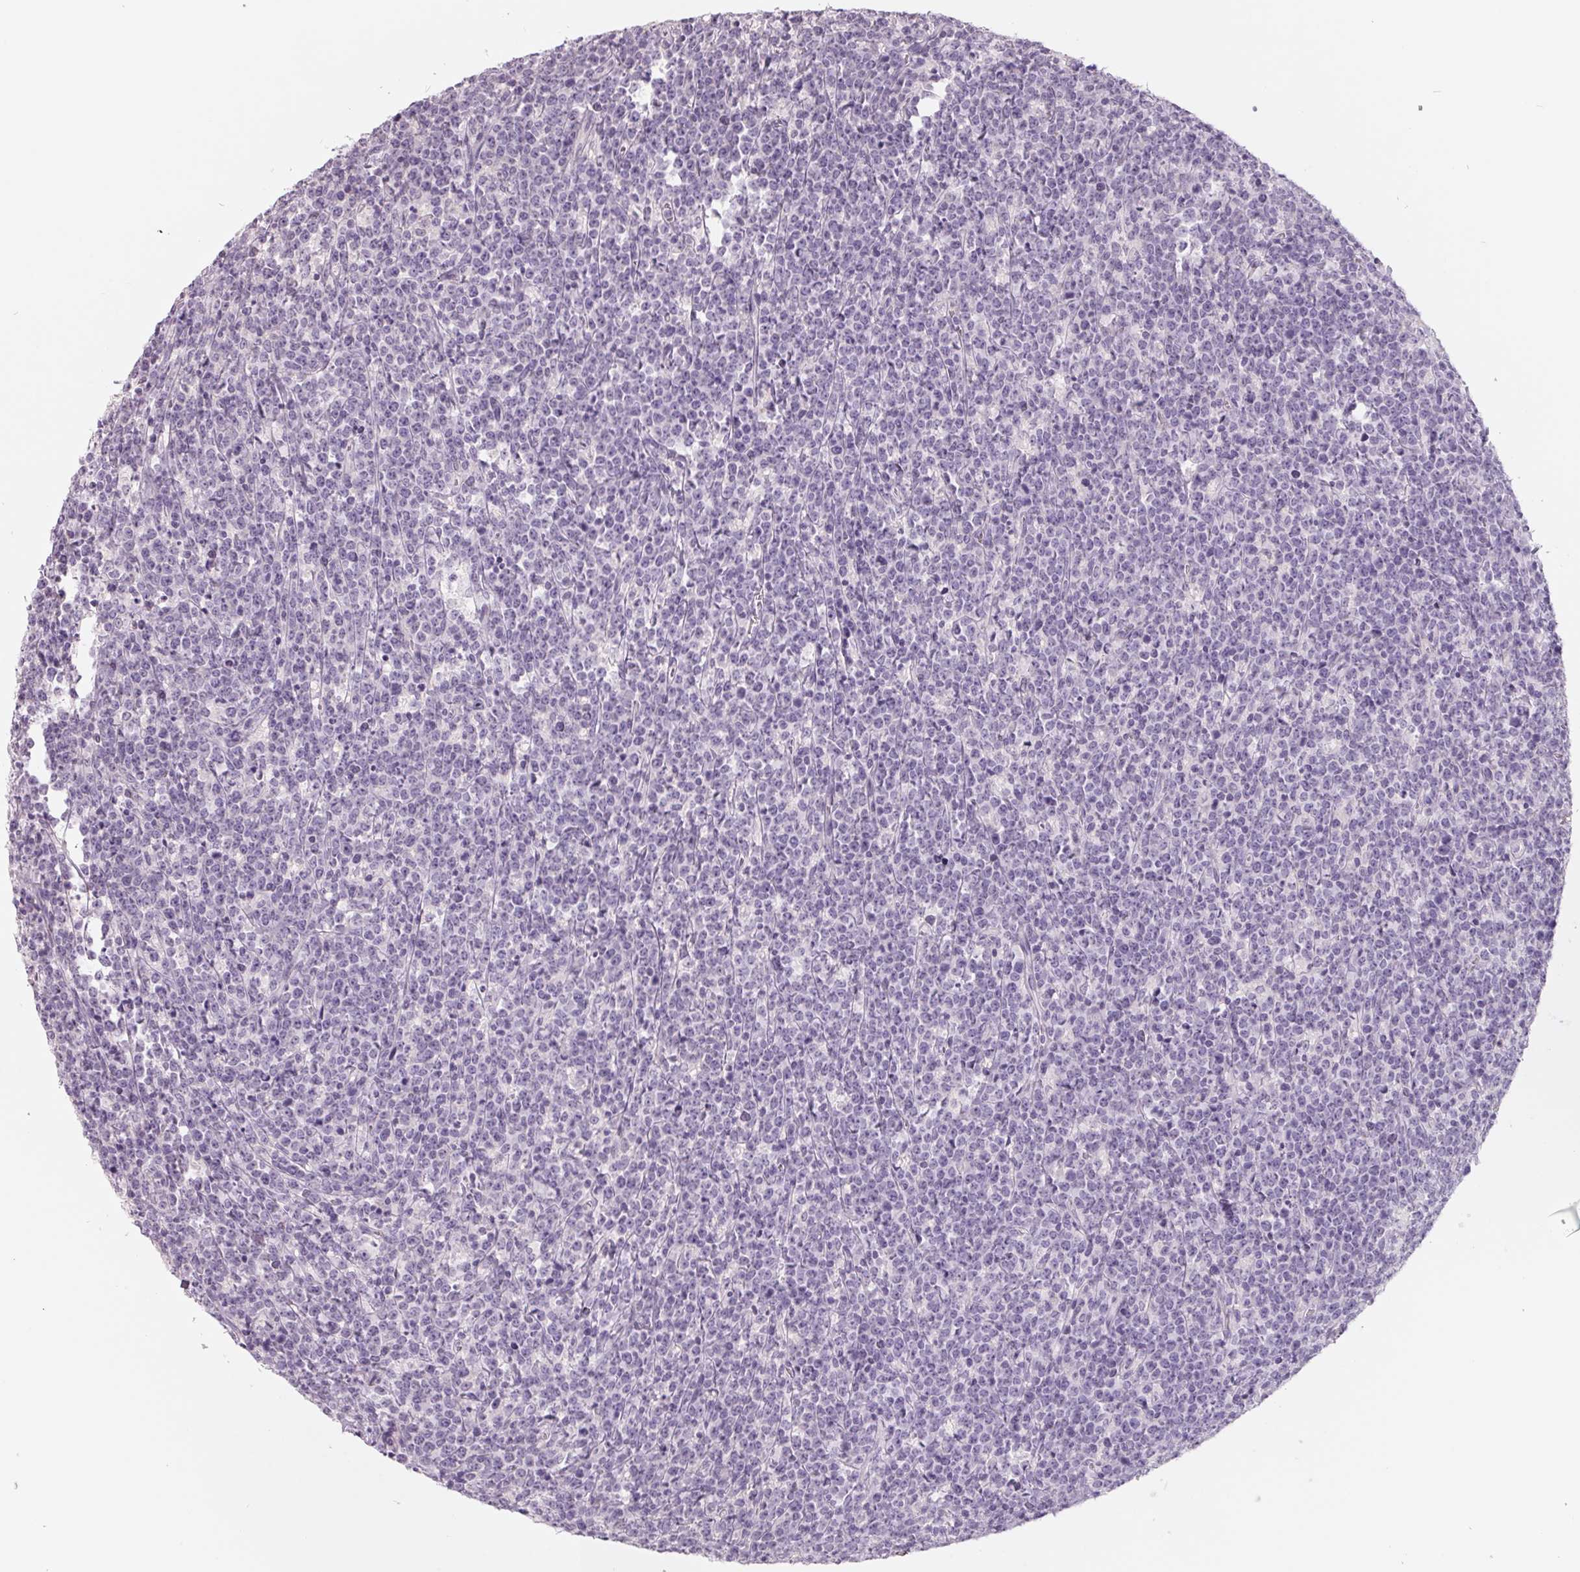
{"staining": {"intensity": "negative", "quantity": "none", "location": "none"}, "tissue": "lymphoma", "cell_type": "Tumor cells", "image_type": "cancer", "snomed": [{"axis": "morphology", "description": "Malignant lymphoma, non-Hodgkin's type, High grade"}, {"axis": "topography", "description": "Small intestine"}], "caption": "Malignant lymphoma, non-Hodgkin's type (high-grade) was stained to show a protein in brown. There is no significant positivity in tumor cells. The staining is performed using DAB brown chromogen with nuclei counter-stained in using hematoxylin.", "gene": "FTCD", "patient": {"sex": "female", "age": 56}}